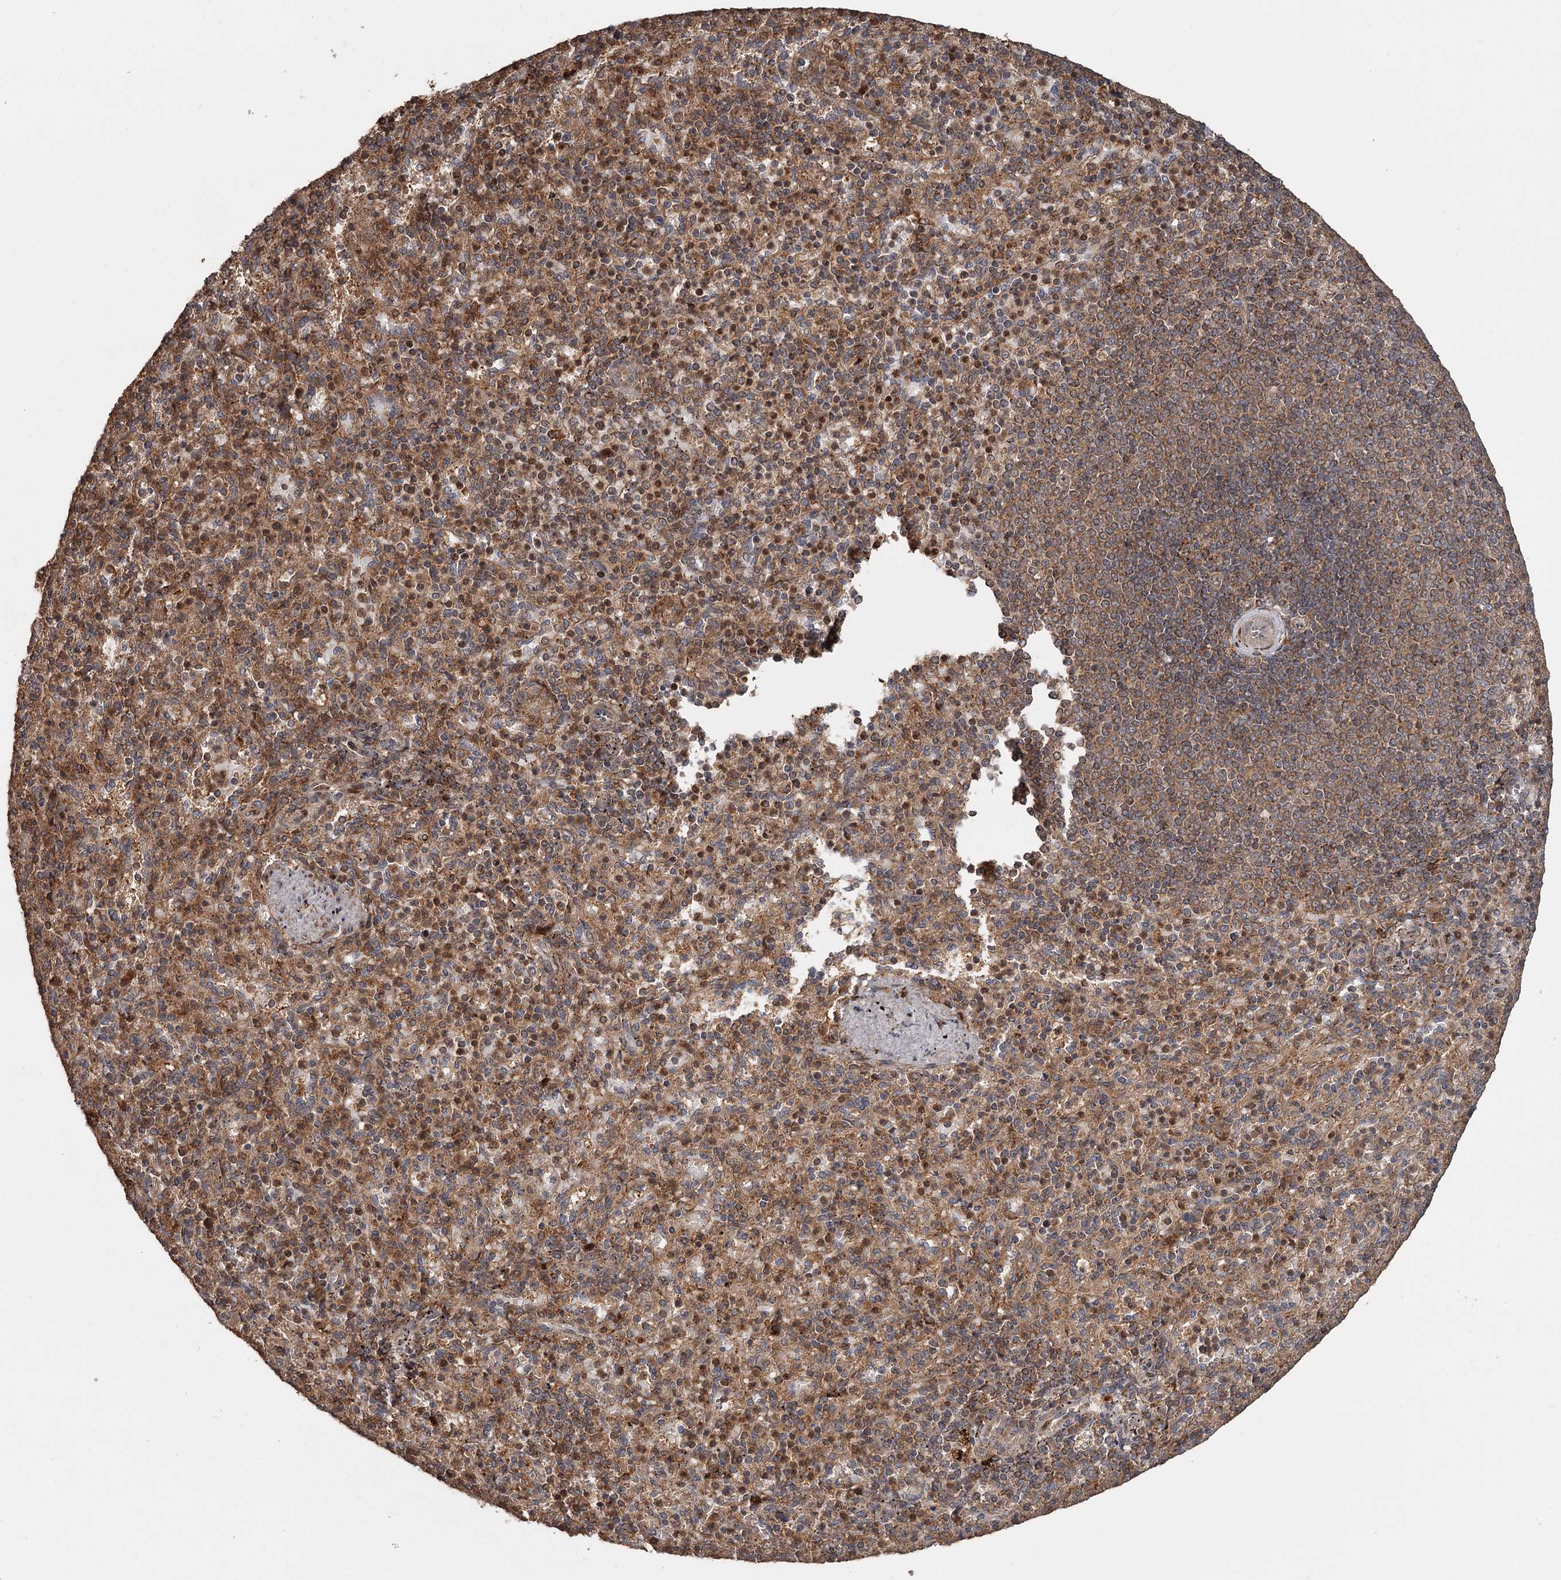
{"staining": {"intensity": "moderate", "quantity": "25%-75%", "location": "cytoplasmic/membranous,nuclear"}, "tissue": "spleen", "cell_type": "Cells in red pulp", "image_type": "normal", "snomed": [{"axis": "morphology", "description": "Normal tissue, NOS"}, {"axis": "topography", "description": "Spleen"}], "caption": "Immunohistochemistry (DAB (3,3'-diaminobenzidine)) staining of benign spleen shows moderate cytoplasmic/membranous,nuclear protein positivity in approximately 25%-75% of cells in red pulp.", "gene": "FAXC", "patient": {"sex": "female", "age": 74}}